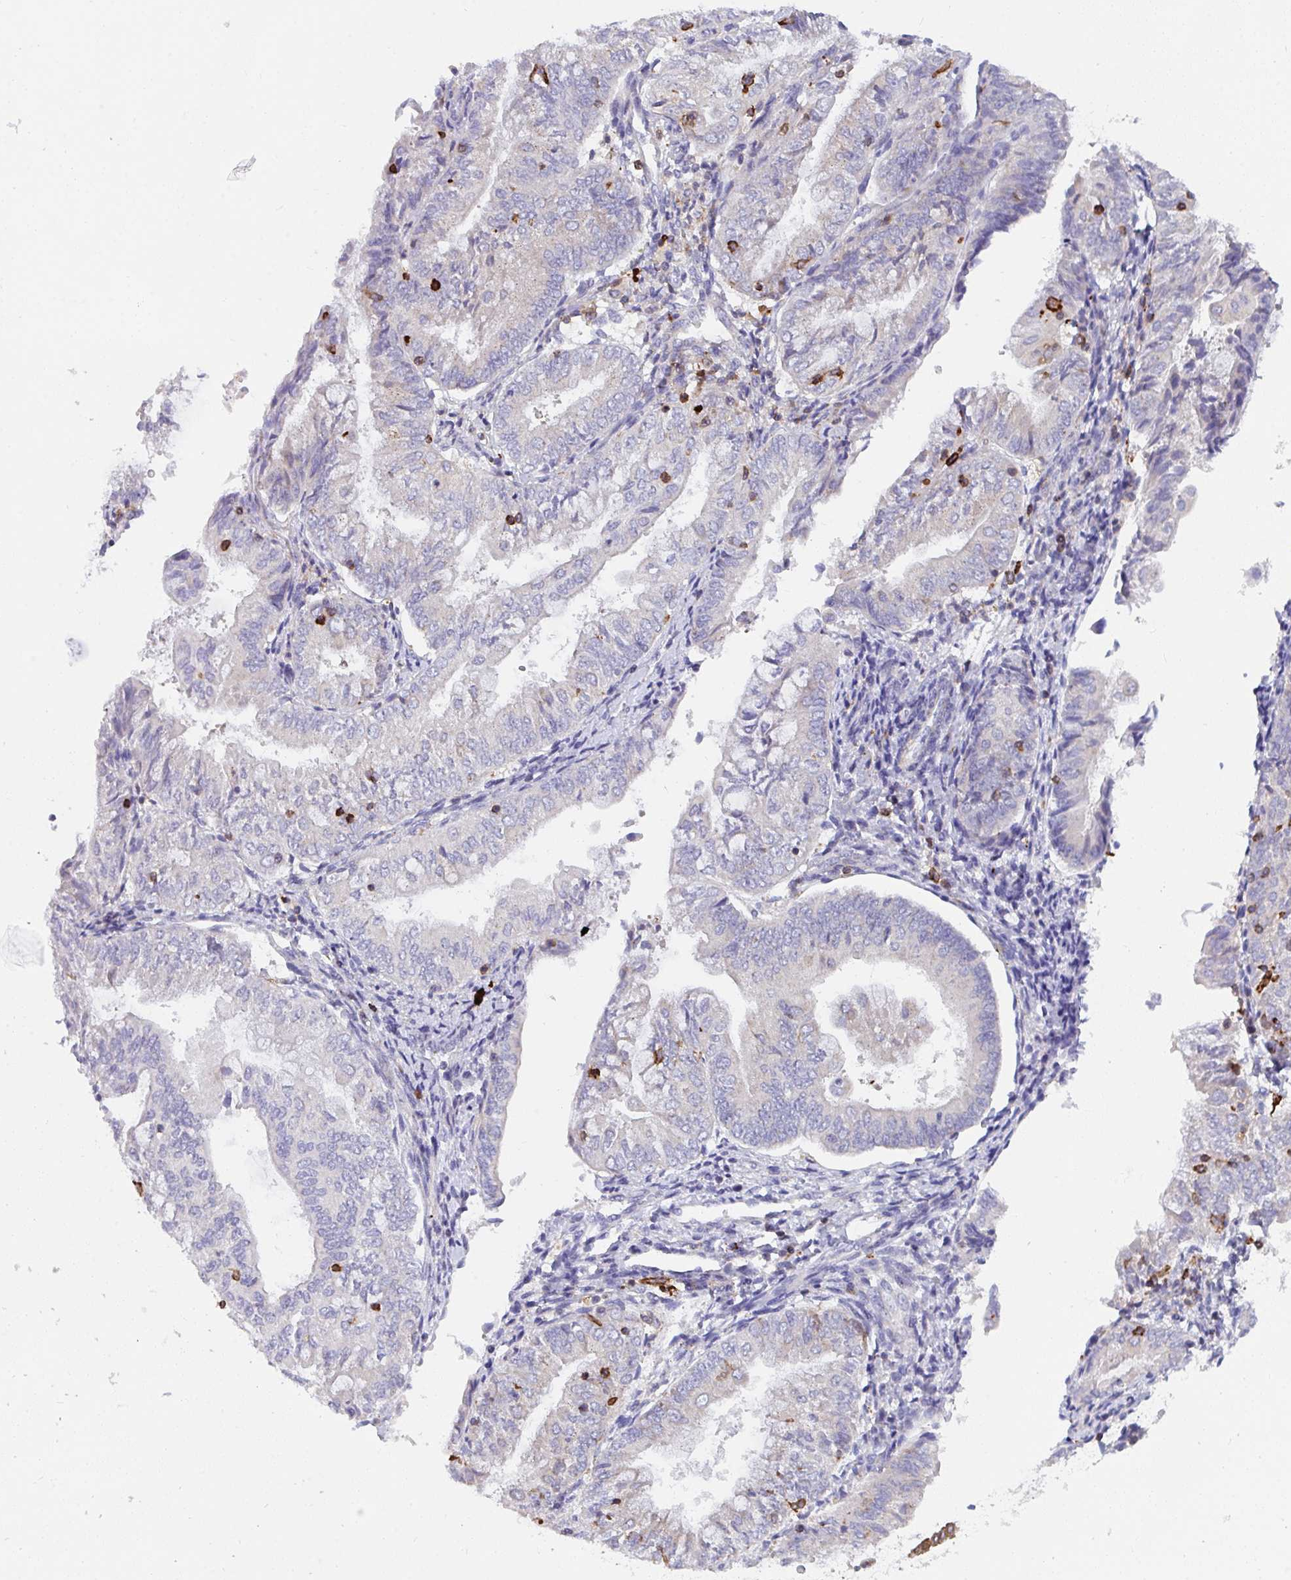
{"staining": {"intensity": "weak", "quantity": "<25%", "location": "cytoplasmic/membranous"}, "tissue": "endometrial cancer", "cell_type": "Tumor cells", "image_type": "cancer", "snomed": [{"axis": "morphology", "description": "Adenocarcinoma, NOS"}, {"axis": "topography", "description": "Endometrium"}], "caption": "Human endometrial adenocarcinoma stained for a protein using immunohistochemistry reveals no positivity in tumor cells.", "gene": "FRMD3", "patient": {"sex": "female", "age": 55}}